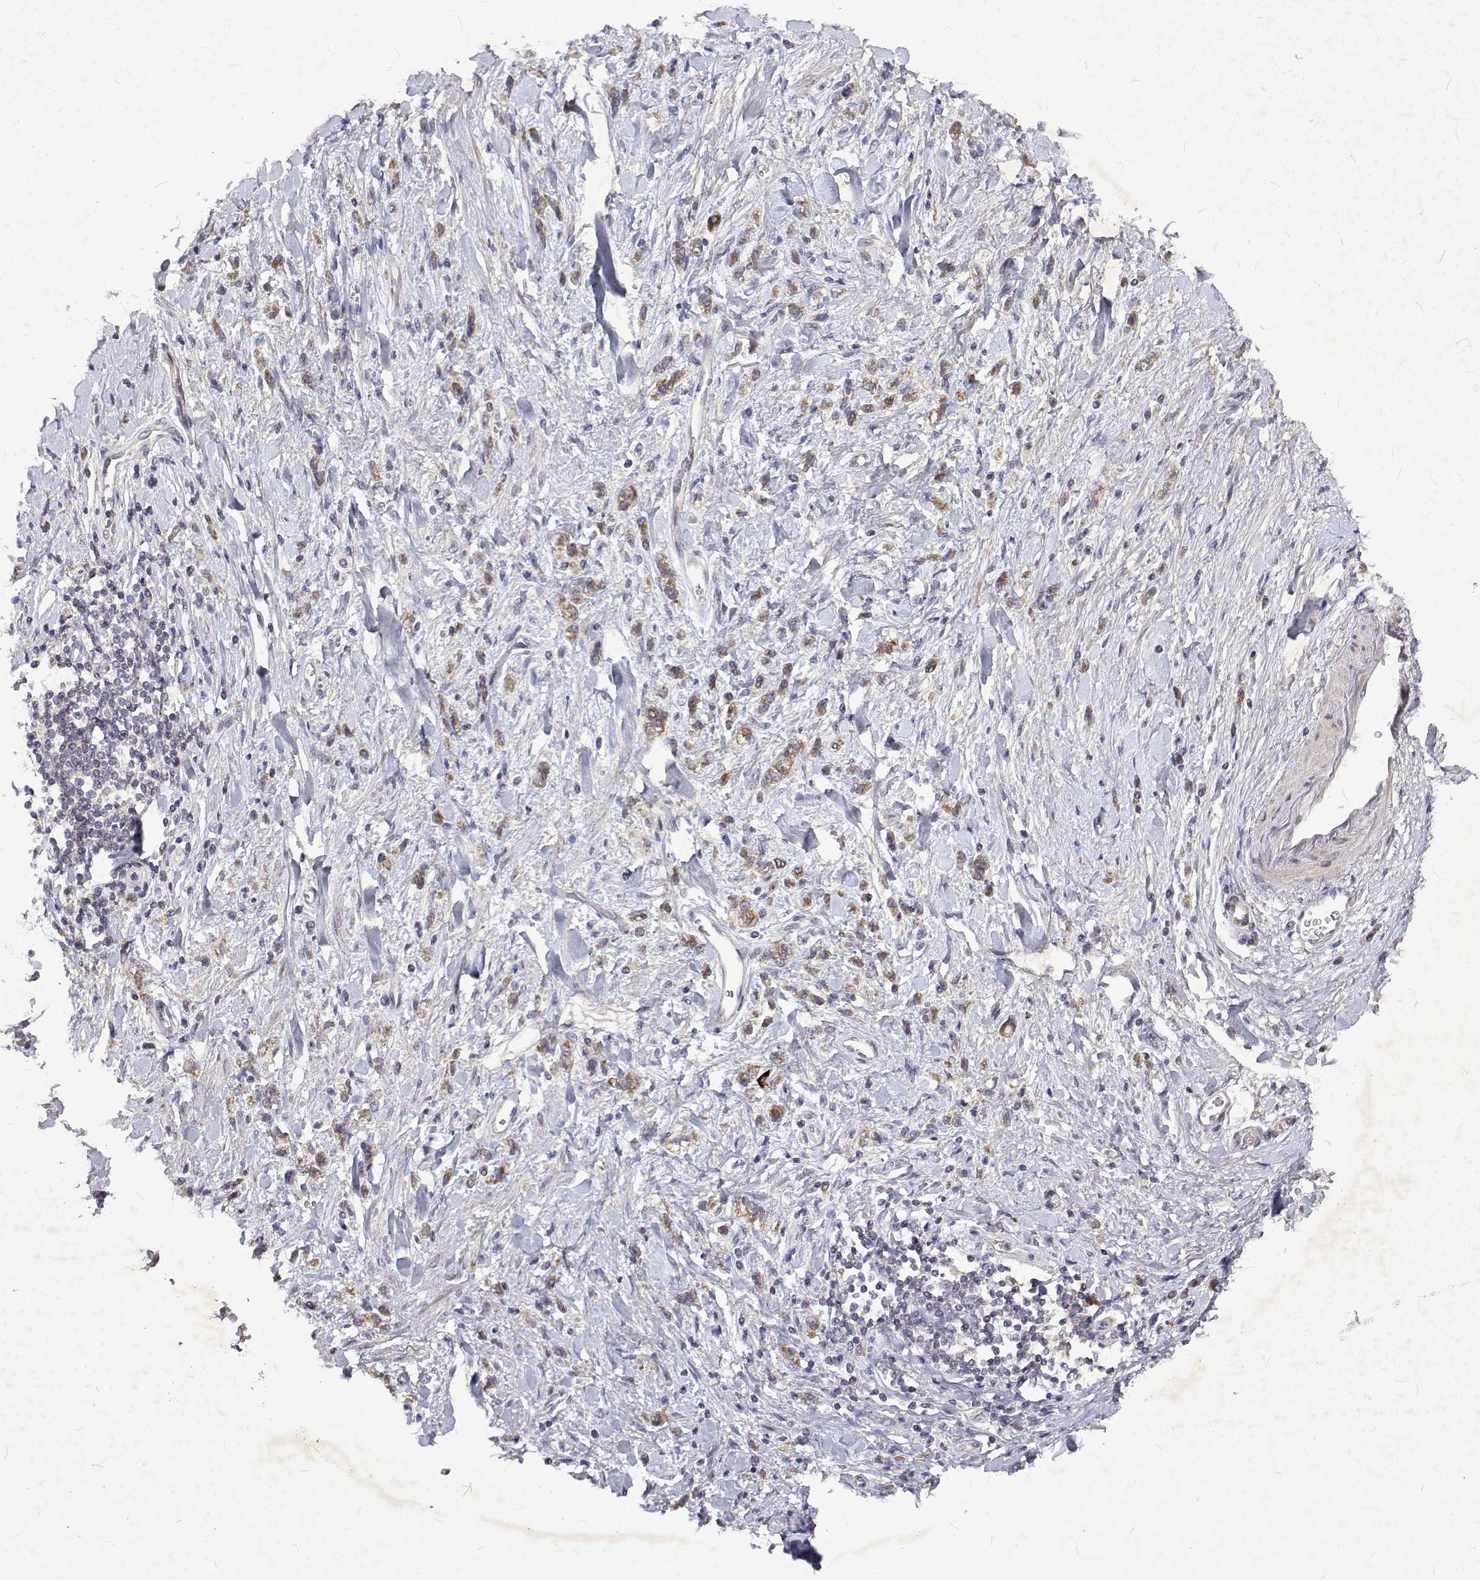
{"staining": {"intensity": "moderate", "quantity": ">75%", "location": "cytoplasmic/membranous"}, "tissue": "stomach cancer", "cell_type": "Tumor cells", "image_type": "cancer", "snomed": [{"axis": "morphology", "description": "Adenocarcinoma, NOS"}, {"axis": "topography", "description": "Stomach"}], "caption": "Protein staining of stomach adenocarcinoma tissue displays moderate cytoplasmic/membranous expression in about >75% of tumor cells.", "gene": "ALKBH8", "patient": {"sex": "male", "age": 77}}